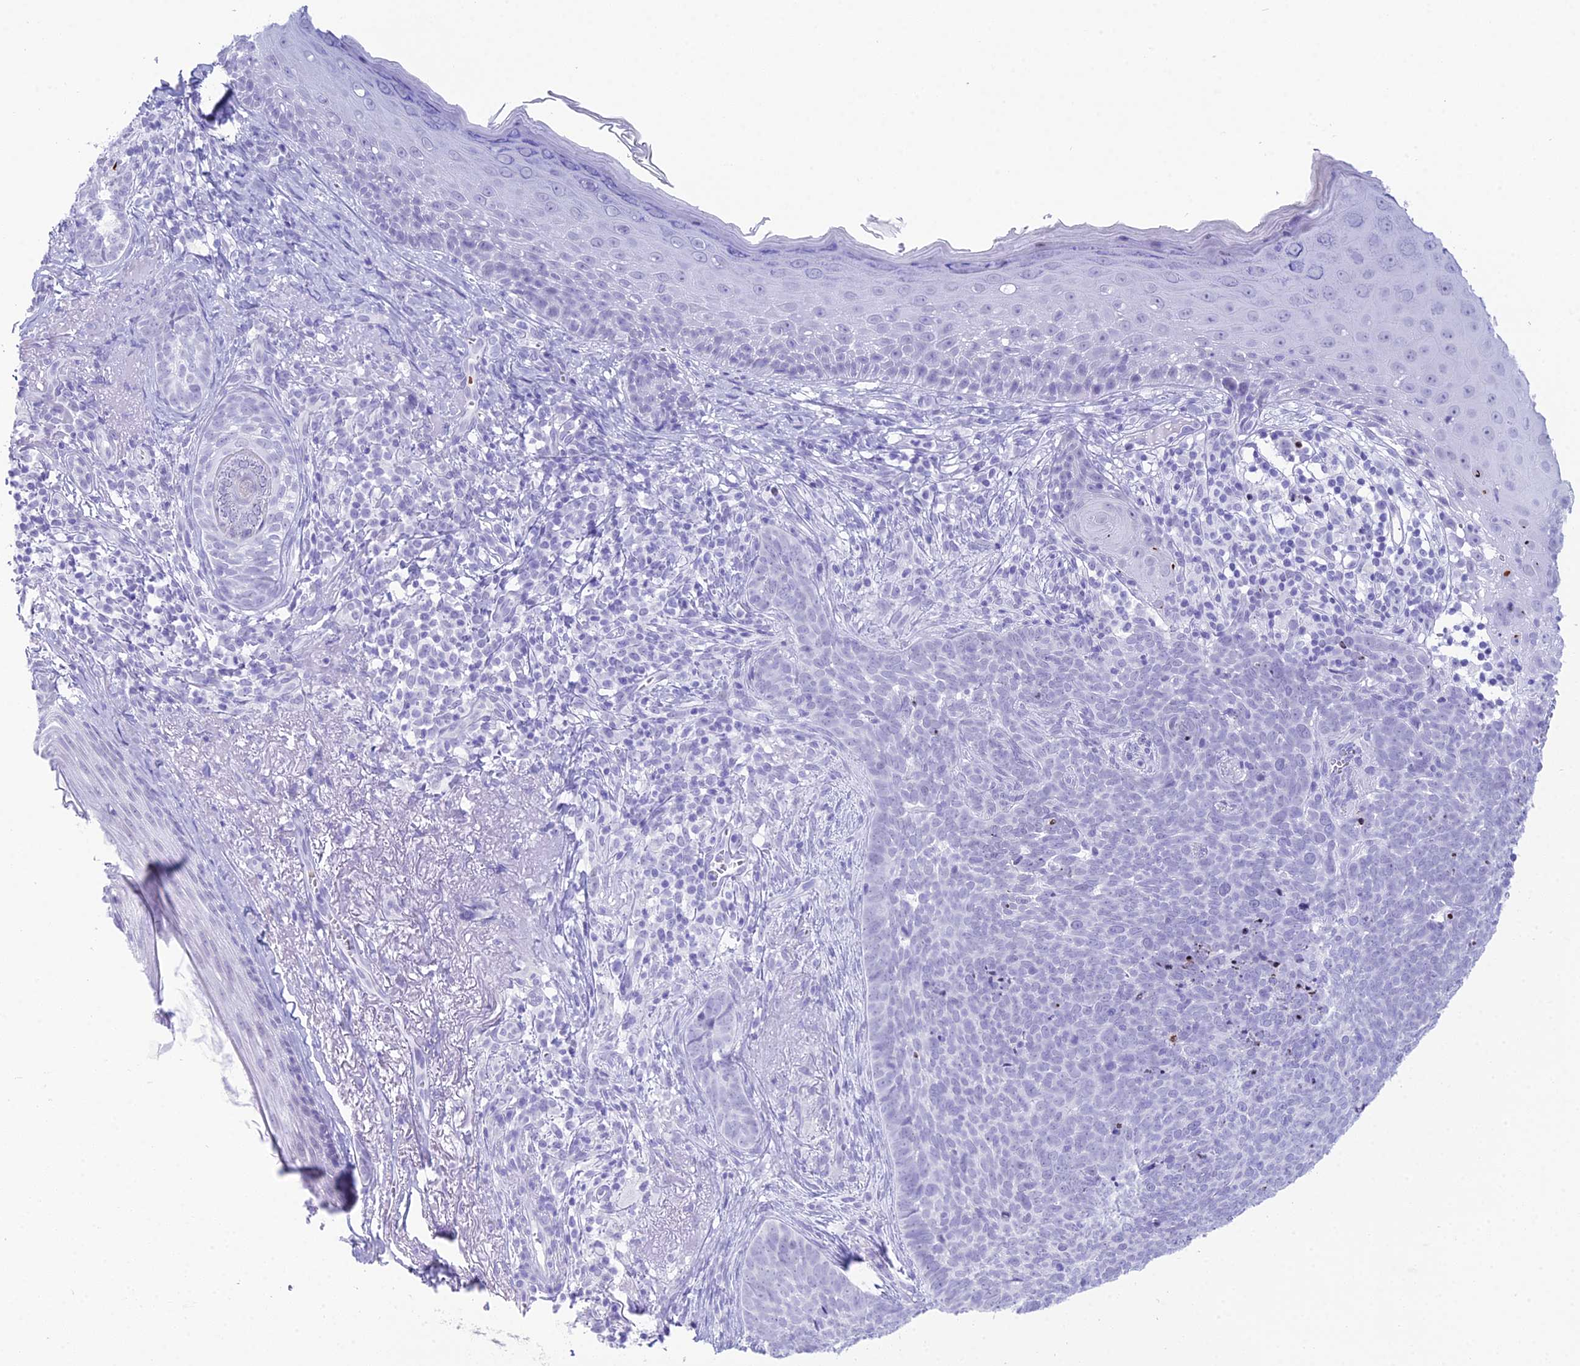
{"staining": {"intensity": "negative", "quantity": "none", "location": "none"}, "tissue": "skin cancer", "cell_type": "Tumor cells", "image_type": "cancer", "snomed": [{"axis": "morphology", "description": "Basal cell carcinoma"}, {"axis": "topography", "description": "Skin"}], "caption": "Immunohistochemistry (IHC) image of skin cancer stained for a protein (brown), which reveals no expression in tumor cells. The staining is performed using DAB brown chromogen with nuclei counter-stained in using hematoxylin.", "gene": "RNPS1", "patient": {"sex": "female", "age": 76}}